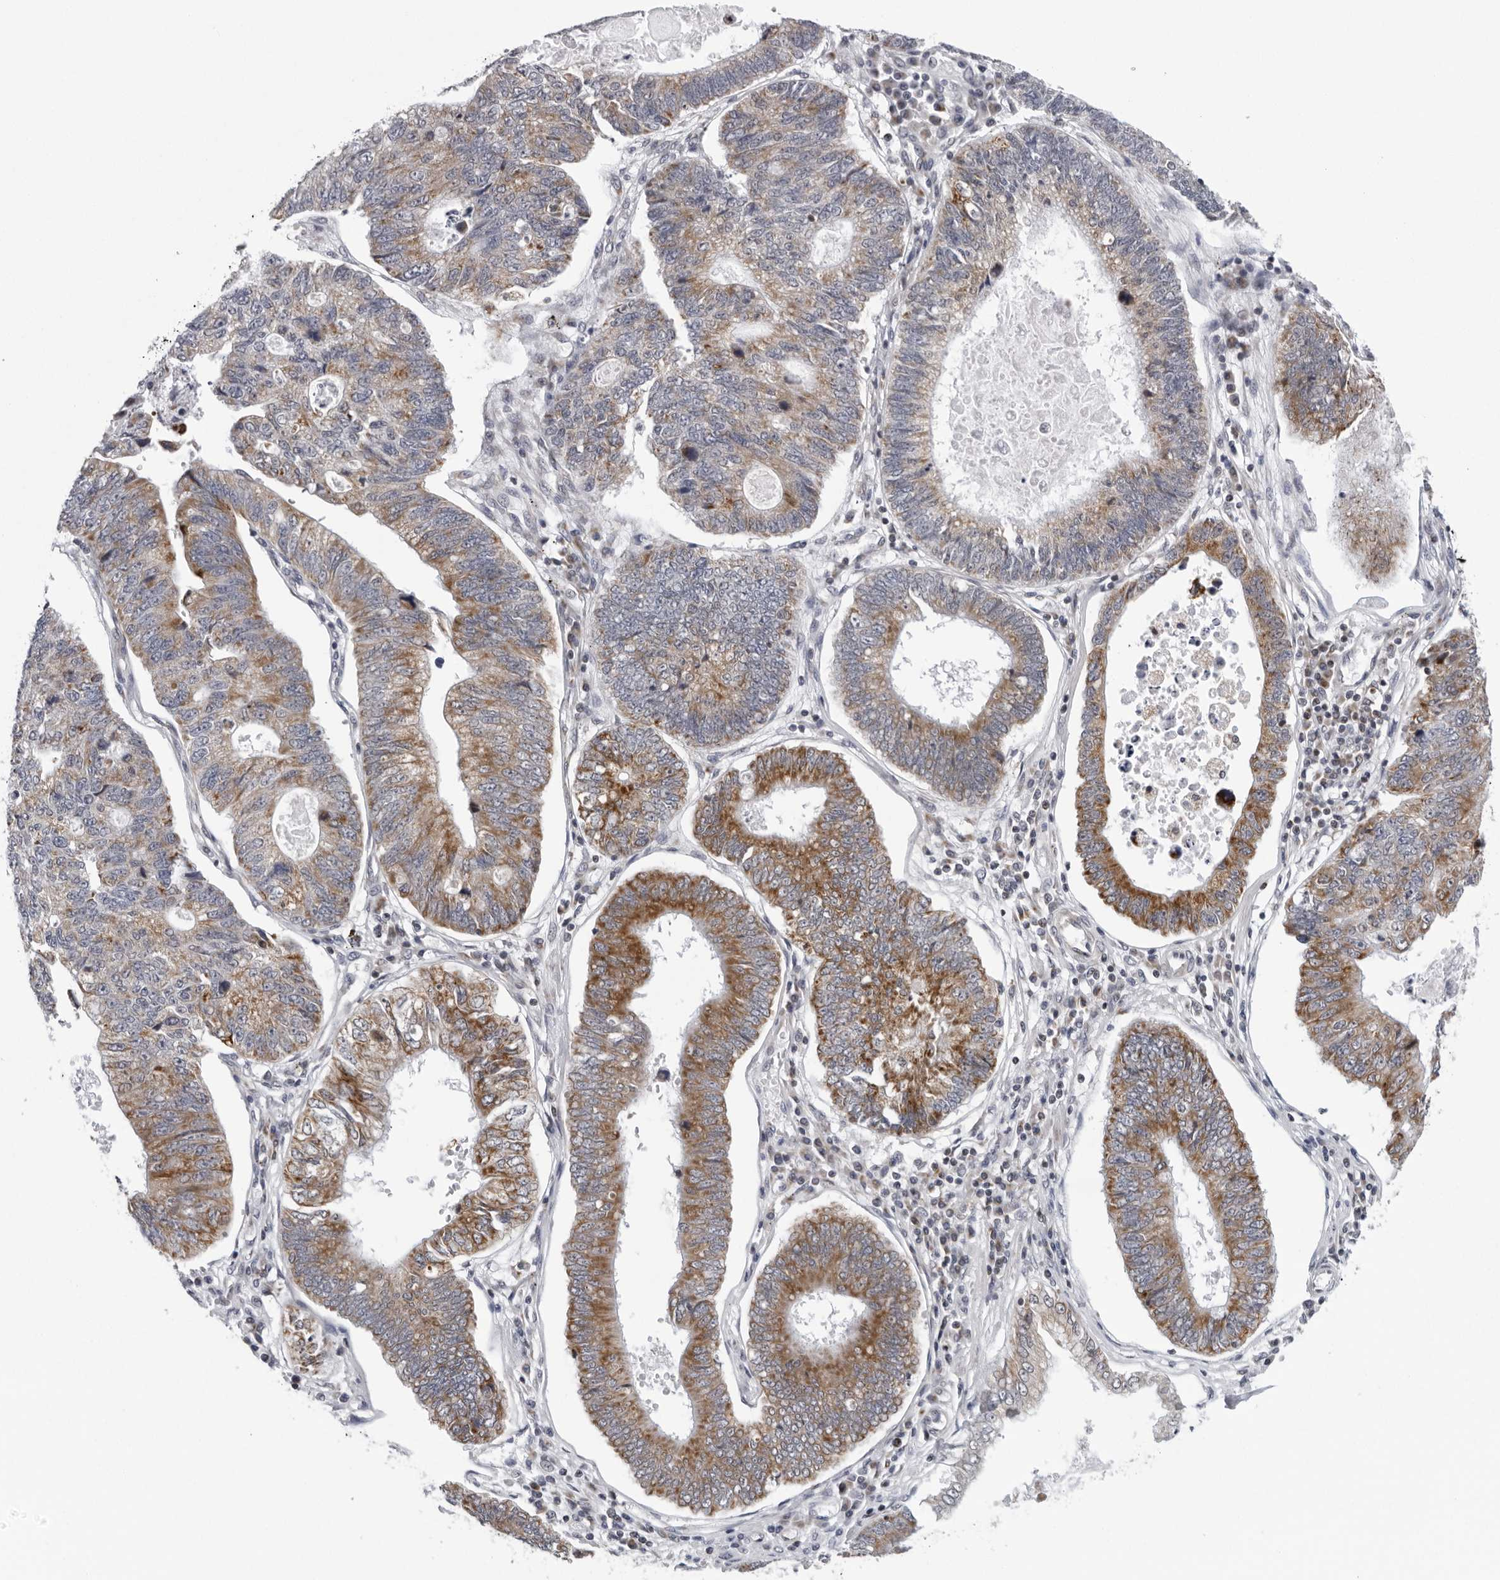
{"staining": {"intensity": "moderate", "quantity": ">75%", "location": "cytoplasmic/membranous"}, "tissue": "stomach cancer", "cell_type": "Tumor cells", "image_type": "cancer", "snomed": [{"axis": "morphology", "description": "Adenocarcinoma, NOS"}, {"axis": "topography", "description": "Stomach"}], "caption": "Human stomach cancer (adenocarcinoma) stained for a protein (brown) displays moderate cytoplasmic/membranous positive staining in approximately >75% of tumor cells.", "gene": "CPT2", "patient": {"sex": "male", "age": 59}}